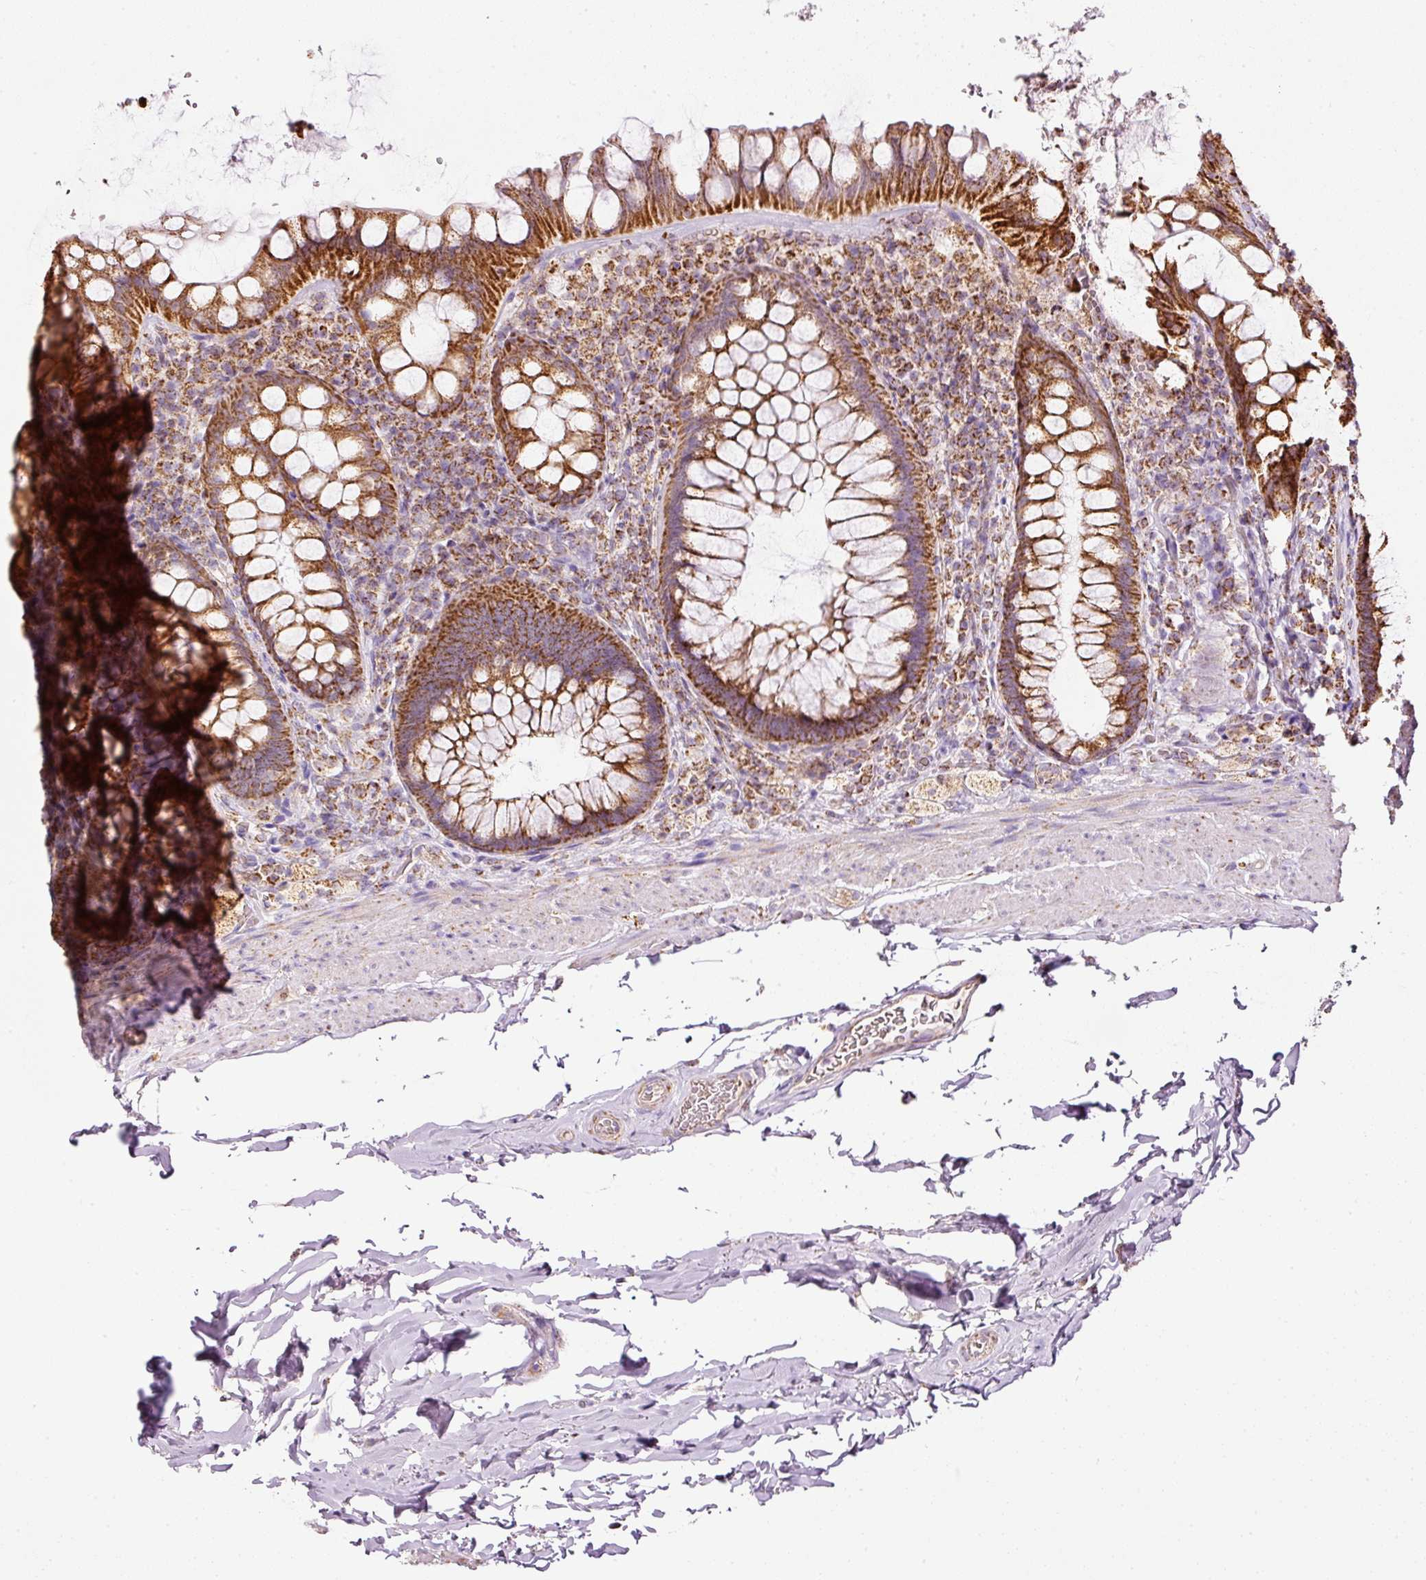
{"staining": {"intensity": "strong", "quantity": ">75%", "location": "cytoplasmic/membranous"}, "tissue": "rectum", "cell_type": "Glandular cells", "image_type": "normal", "snomed": [{"axis": "morphology", "description": "Normal tissue, NOS"}, {"axis": "topography", "description": "Rectum"}], "caption": "Glandular cells display high levels of strong cytoplasmic/membranous positivity in approximately >75% of cells in normal human rectum.", "gene": "SDHA", "patient": {"sex": "female", "age": 69}}